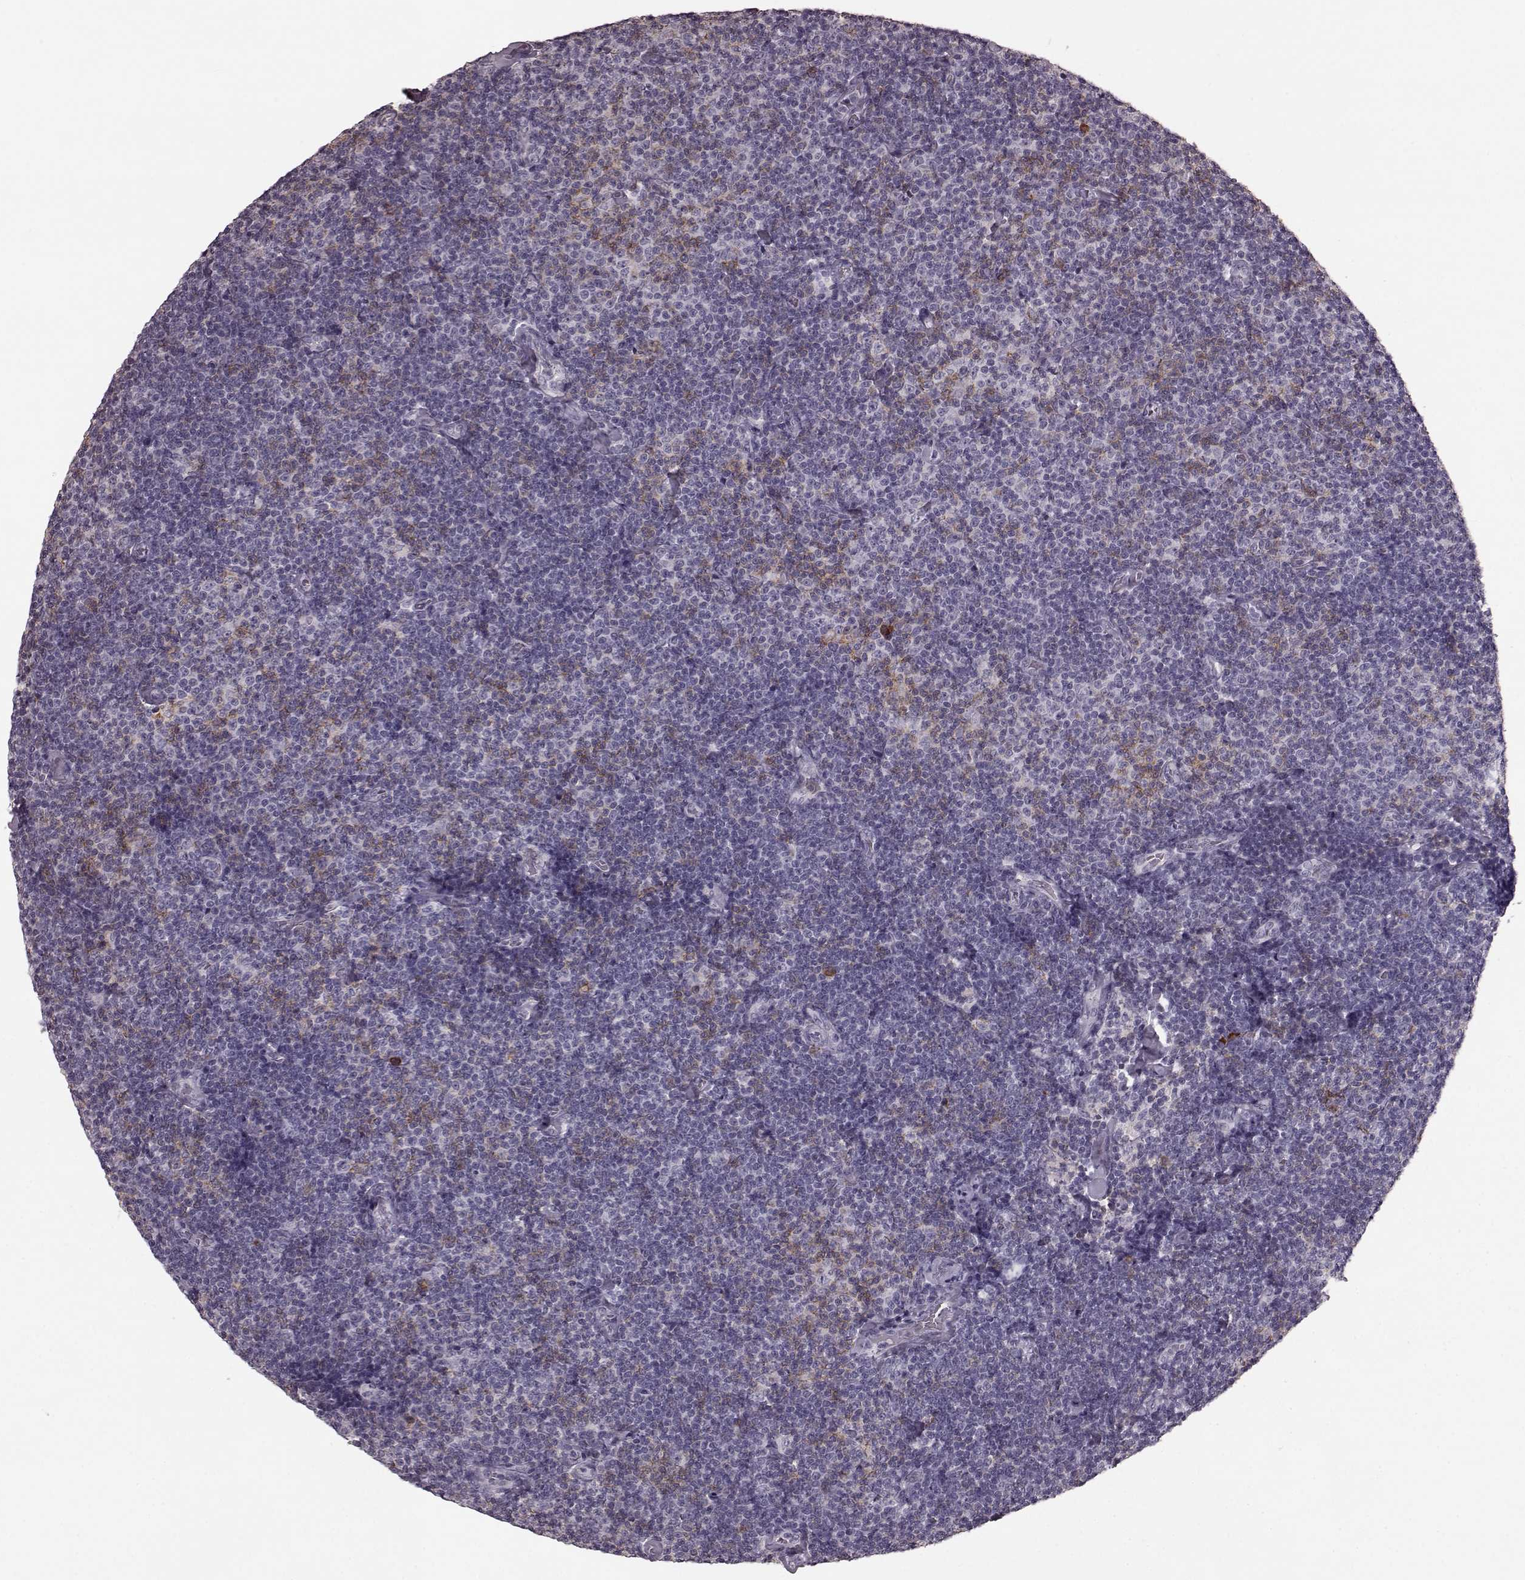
{"staining": {"intensity": "negative", "quantity": "none", "location": "none"}, "tissue": "lymphoma", "cell_type": "Tumor cells", "image_type": "cancer", "snomed": [{"axis": "morphology", "description": "Malignant lymphoma, non-Hodgkin's type, Low grade"}, {"axis": "topography", "description": "Lymph node"}], "caption": "Immunohistochemistry micrograph of neoplastic tissue: malignant lymphoma, non-Hodgkin's type (low-grade) stained with DAB (3,3'-diaminobenzidine) displays no significant protein positivity in tumor cells.", "gene": "CD28", "patient": {"sex": "male", "age": 81}}